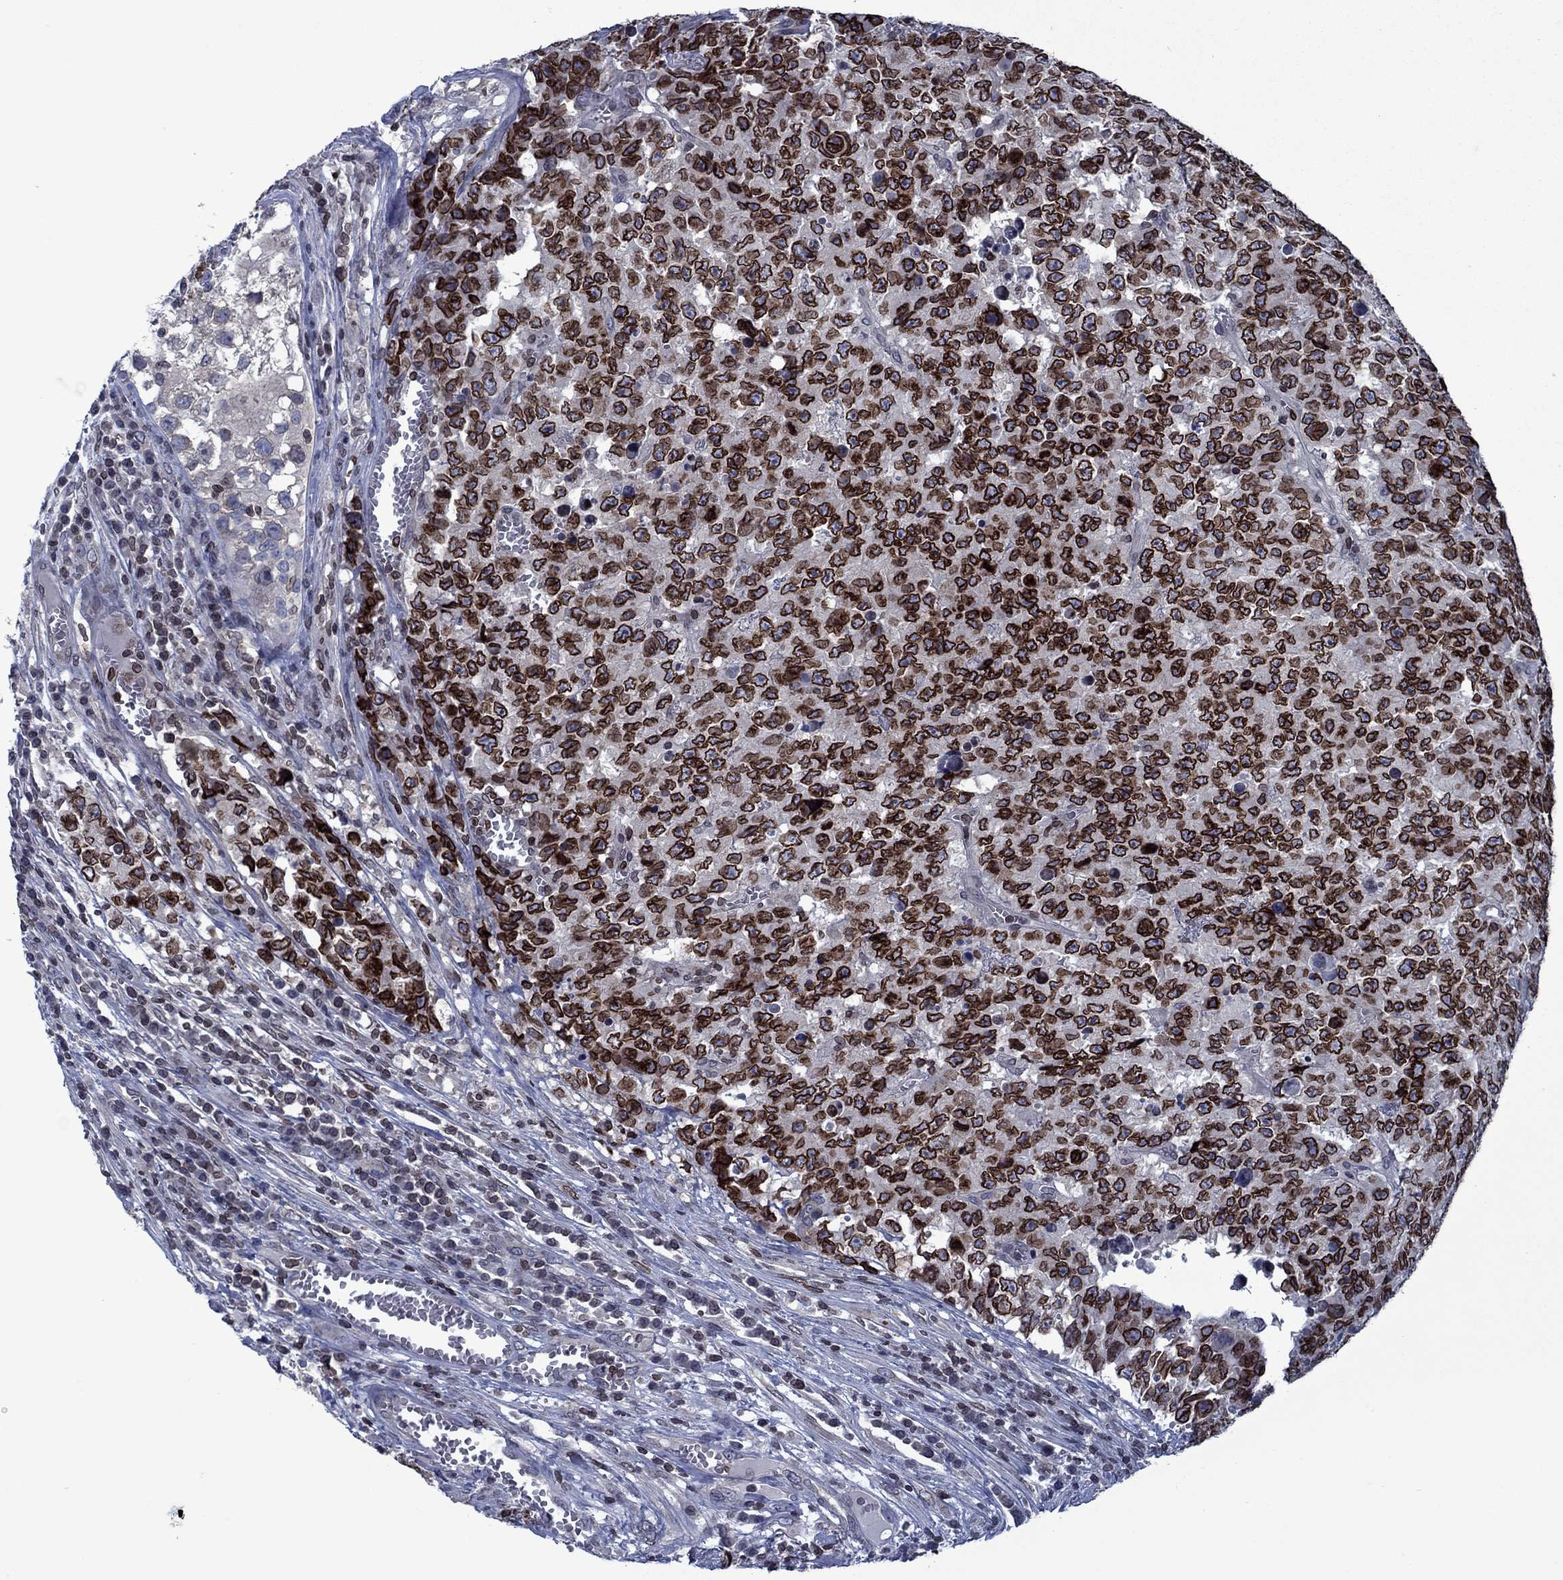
{"staining": {"intensity": "strong", "quantity": ">75%", "location": "cytoplasmic/membranous,nuclear"}, "tissue": "testis cancer", "cell_type": "Tumor cells", "image_type": "cancer", "snomed": [{"axis": "morphology", "description": "Carcinoma, Embryonal, NOS"}, {"axis": "topography", "description": "Testis"}], "caption": "Protein expression analysis of human testis cancer reveals strong cytoplasmic/membranous and nuclear positivity in about >75% of tumor cells.", "gene": "SLA", "patient": {"sex": "male", "age": 23}}